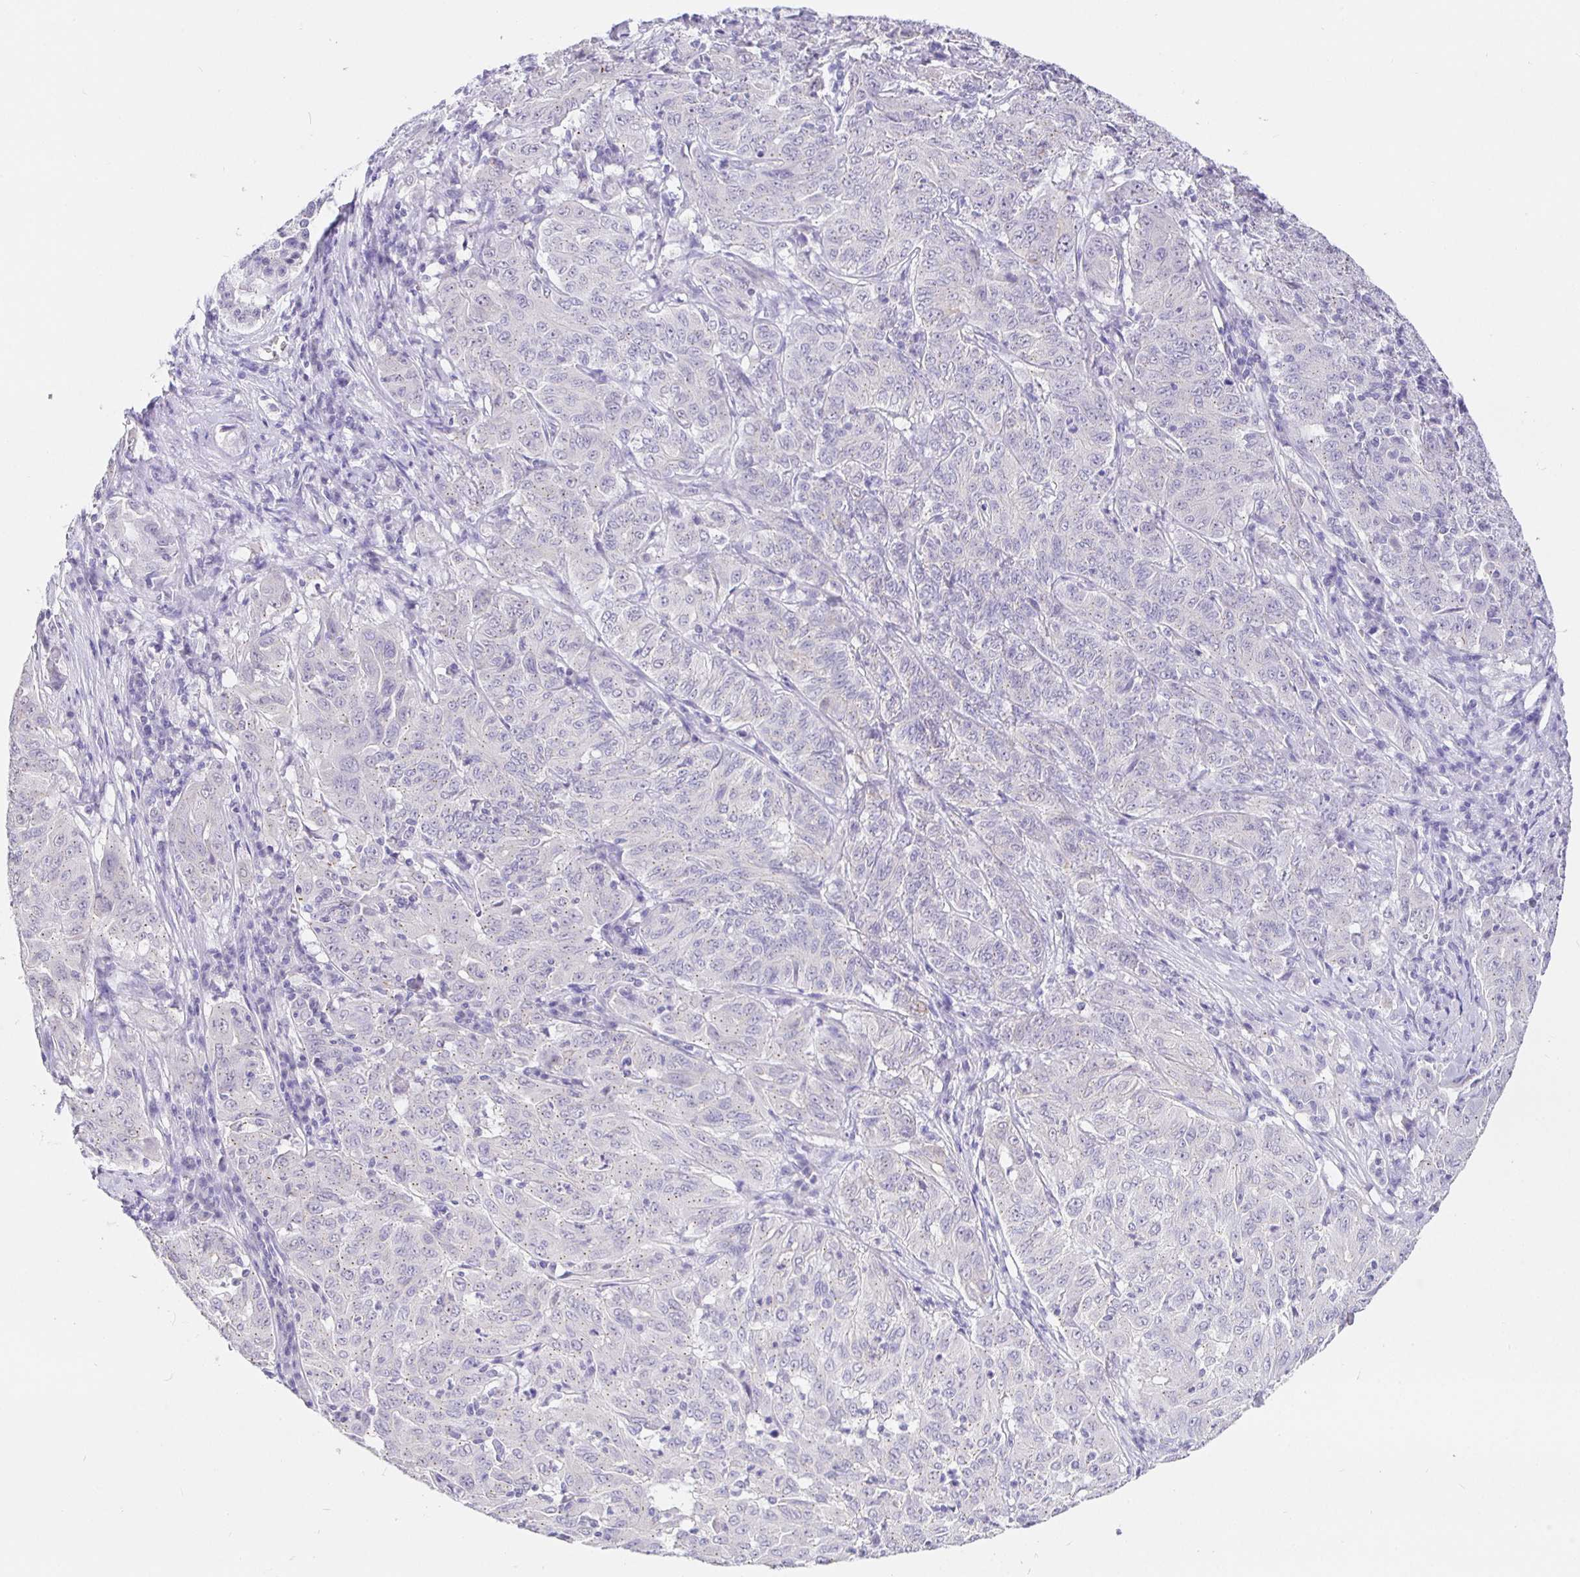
{"staining": {"intensity": "negative", "quantity": "none", "location": "none"}, "tissue": "pancreatic cancer", "cell_type": "Tumor cells", "image_type": "cancer", "snomed": [{"axis": "morphology", "description": "Adenocarcinoma, NOS"}, {"axis": "topography", "description": "Pancreas"}], "caption": "Human pancreatic adenocarcinoma stained for a protein using immunohistochemistry (IHC) shows no expression in tumor cells.", "gene": "EZHIP", "patient": {"sex": "male", "age": 63}}